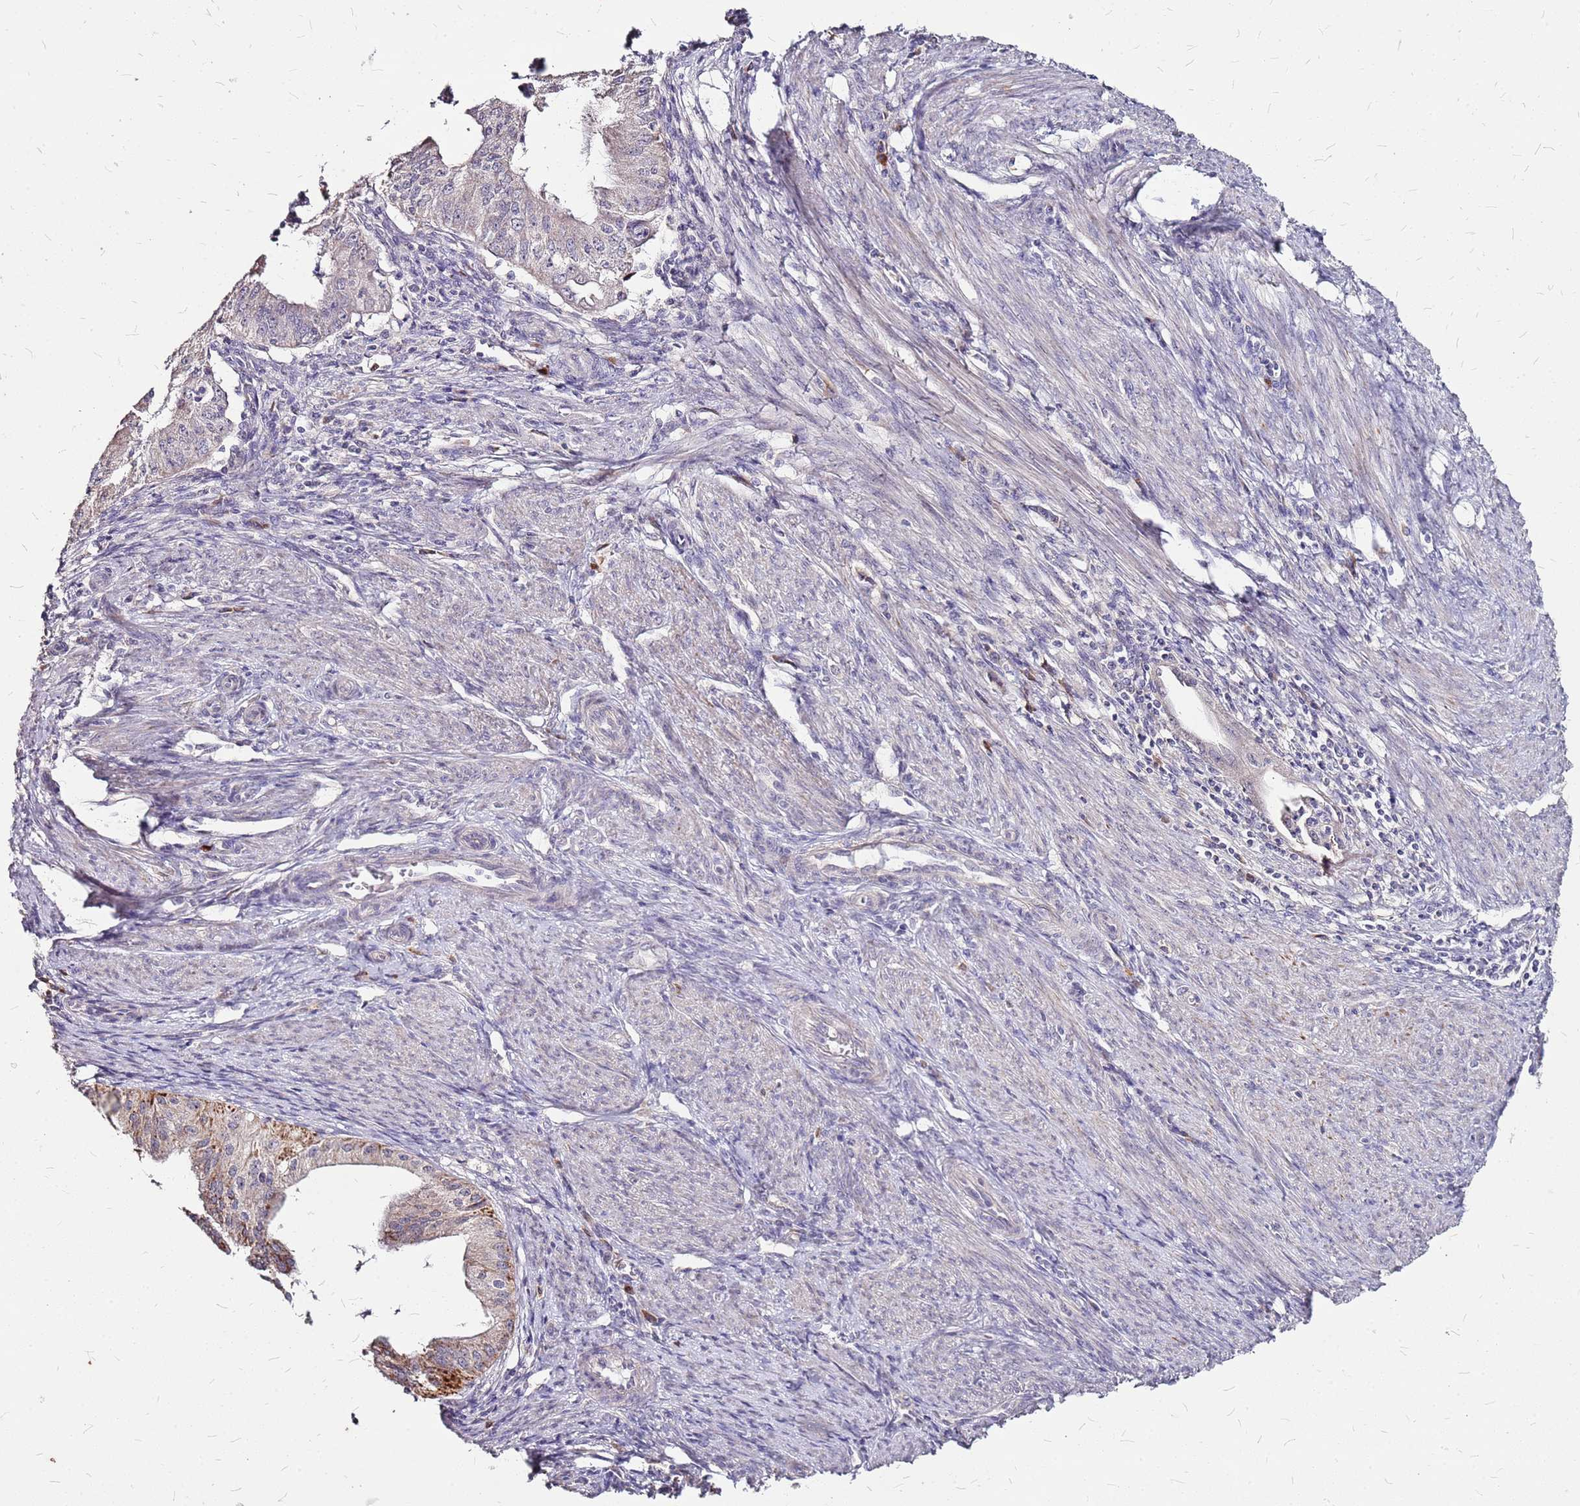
{"staining": {"intensity": "moderate", "quantity": "<25%", "location": "cytoplasmic/membranous"}, "tissue": "endometrial cancer", "cell_type": "Tumor cells", "image_type": "cancer", "snomed": [{"axis": "morphology", "description": "Adenocarcinoma, NOS"}, {"axis": "topography", "description": "Endometrium"}], "caption": "Tumor cells show moderate cytoplasmic/membranous expression in about <25% of cells in adenocarcinoma (endometrial).", "gene": "DCDC2C", "patient": {"sex": "female", "age": 50}}